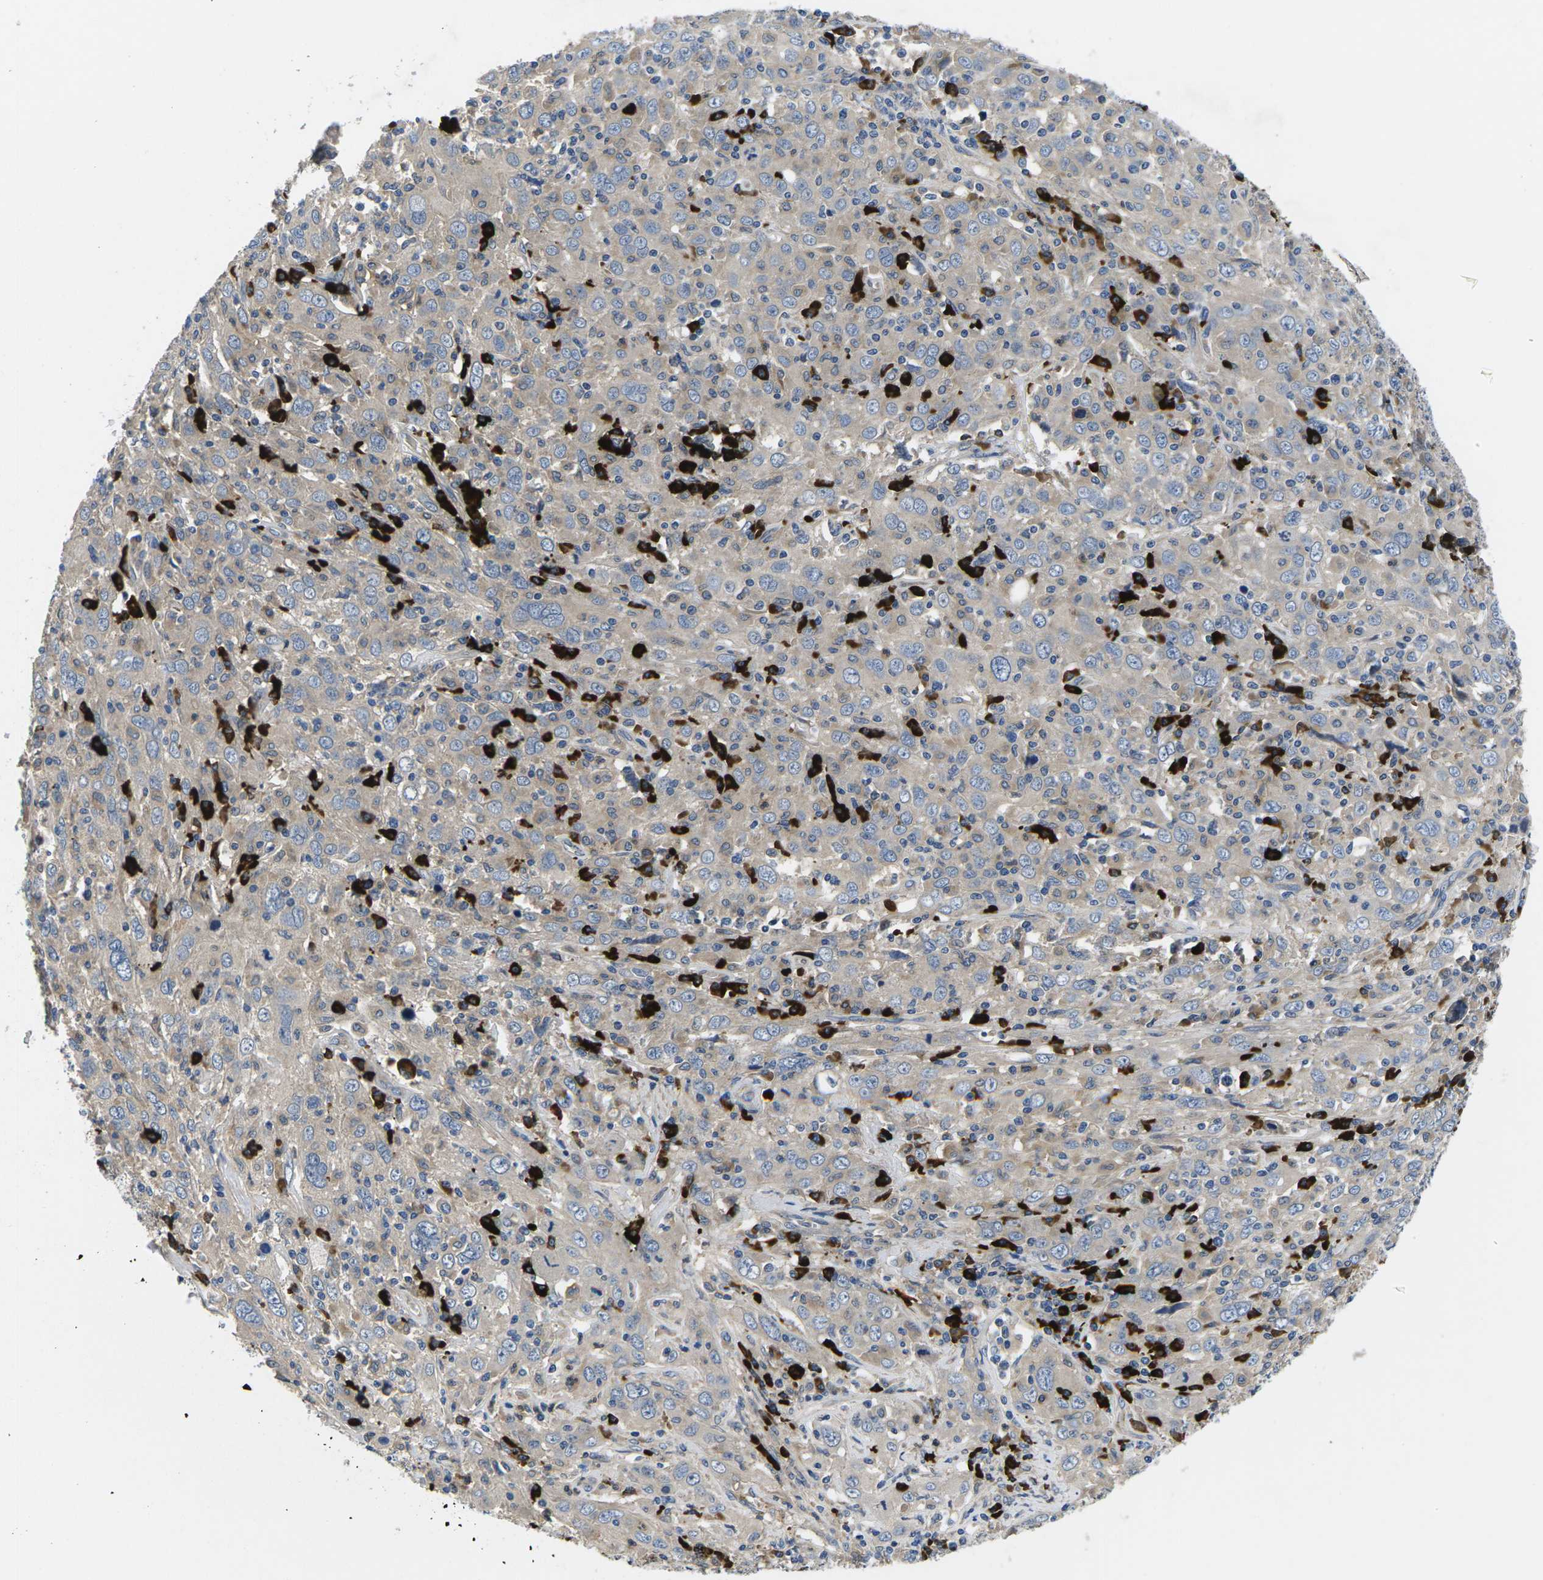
{"staining": {"intensity": "negative", "quantity": "none", "location": "none"}, "tissue": "cervical cancer", "cell_type": "Tumor cells", "image_type": "cancer", "snomed": [{"axis": "morphology", "description": "Squamous cell carcinoma, NOS"}, {"axis": "topography", "description": "Cervix"}], "caption": "IHC photomicrograph of cervical cancer (squamous cell carcinoma) stained for a protein (brown), which reveals no staining in tumor cells.", "gene": "PLCE1", "patient": {"sex": "female", "age": 46}}